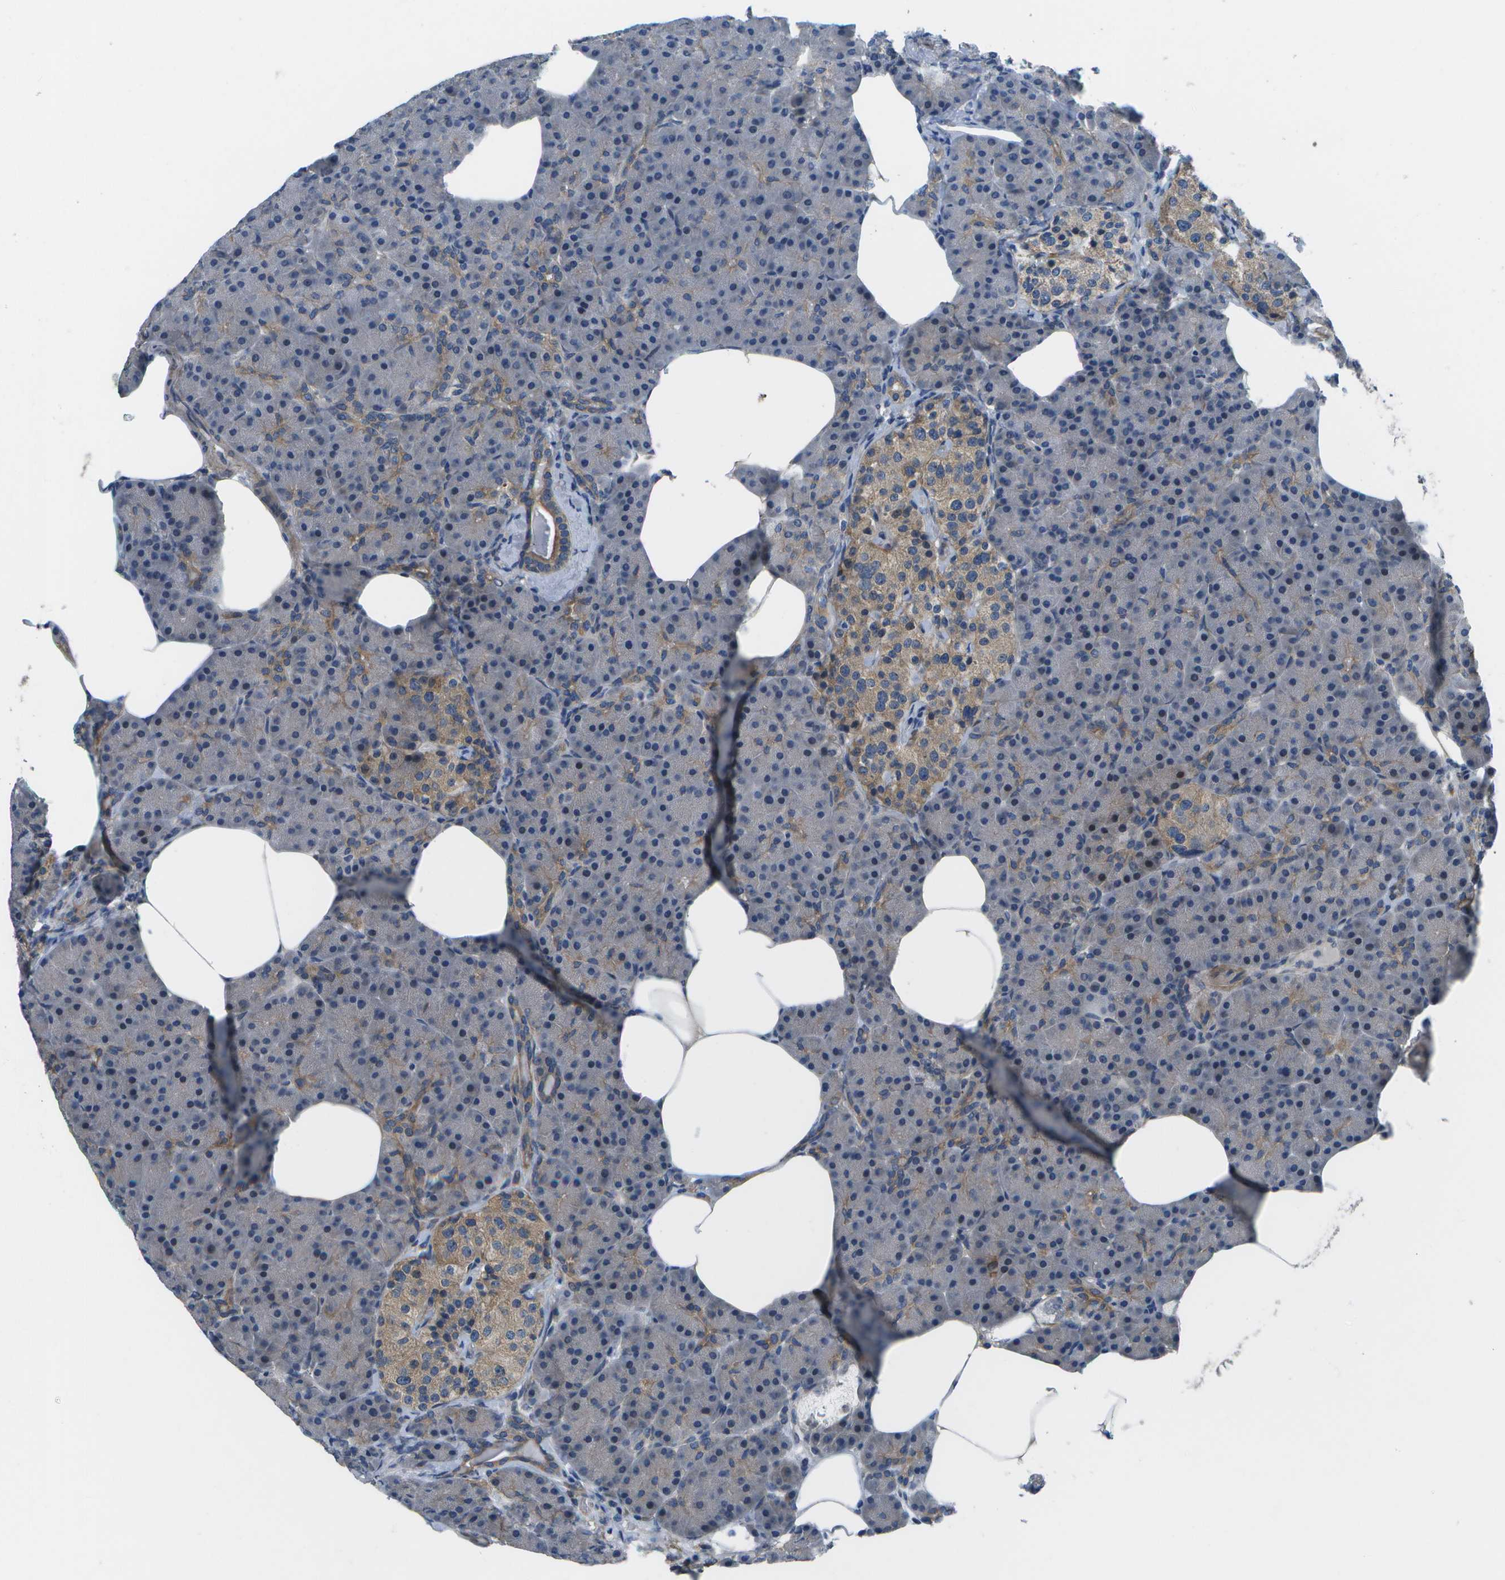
{"staining": {"intensity": "moderate", "quantity": "<25%", "location": "cytoplasmic/membranous"}, "tissue": "pancreas", "cell_type": "Exocrine glandular cells", "image_type": "normal", "snomed": [{"axis": "morphology", "description": "Normal tissue, NOS"}, {"axis": "topography", "description": "Pancreas"}], "caption": "This micrograph displays immunohistochemistry staining of unremarkable pancreas, with low moderate cytoplasmic/membranous positivity in approximately <25% of exocrine glandular cells.", "gene": "P3H1", "patient": {"sex": "female", "age": 70}}